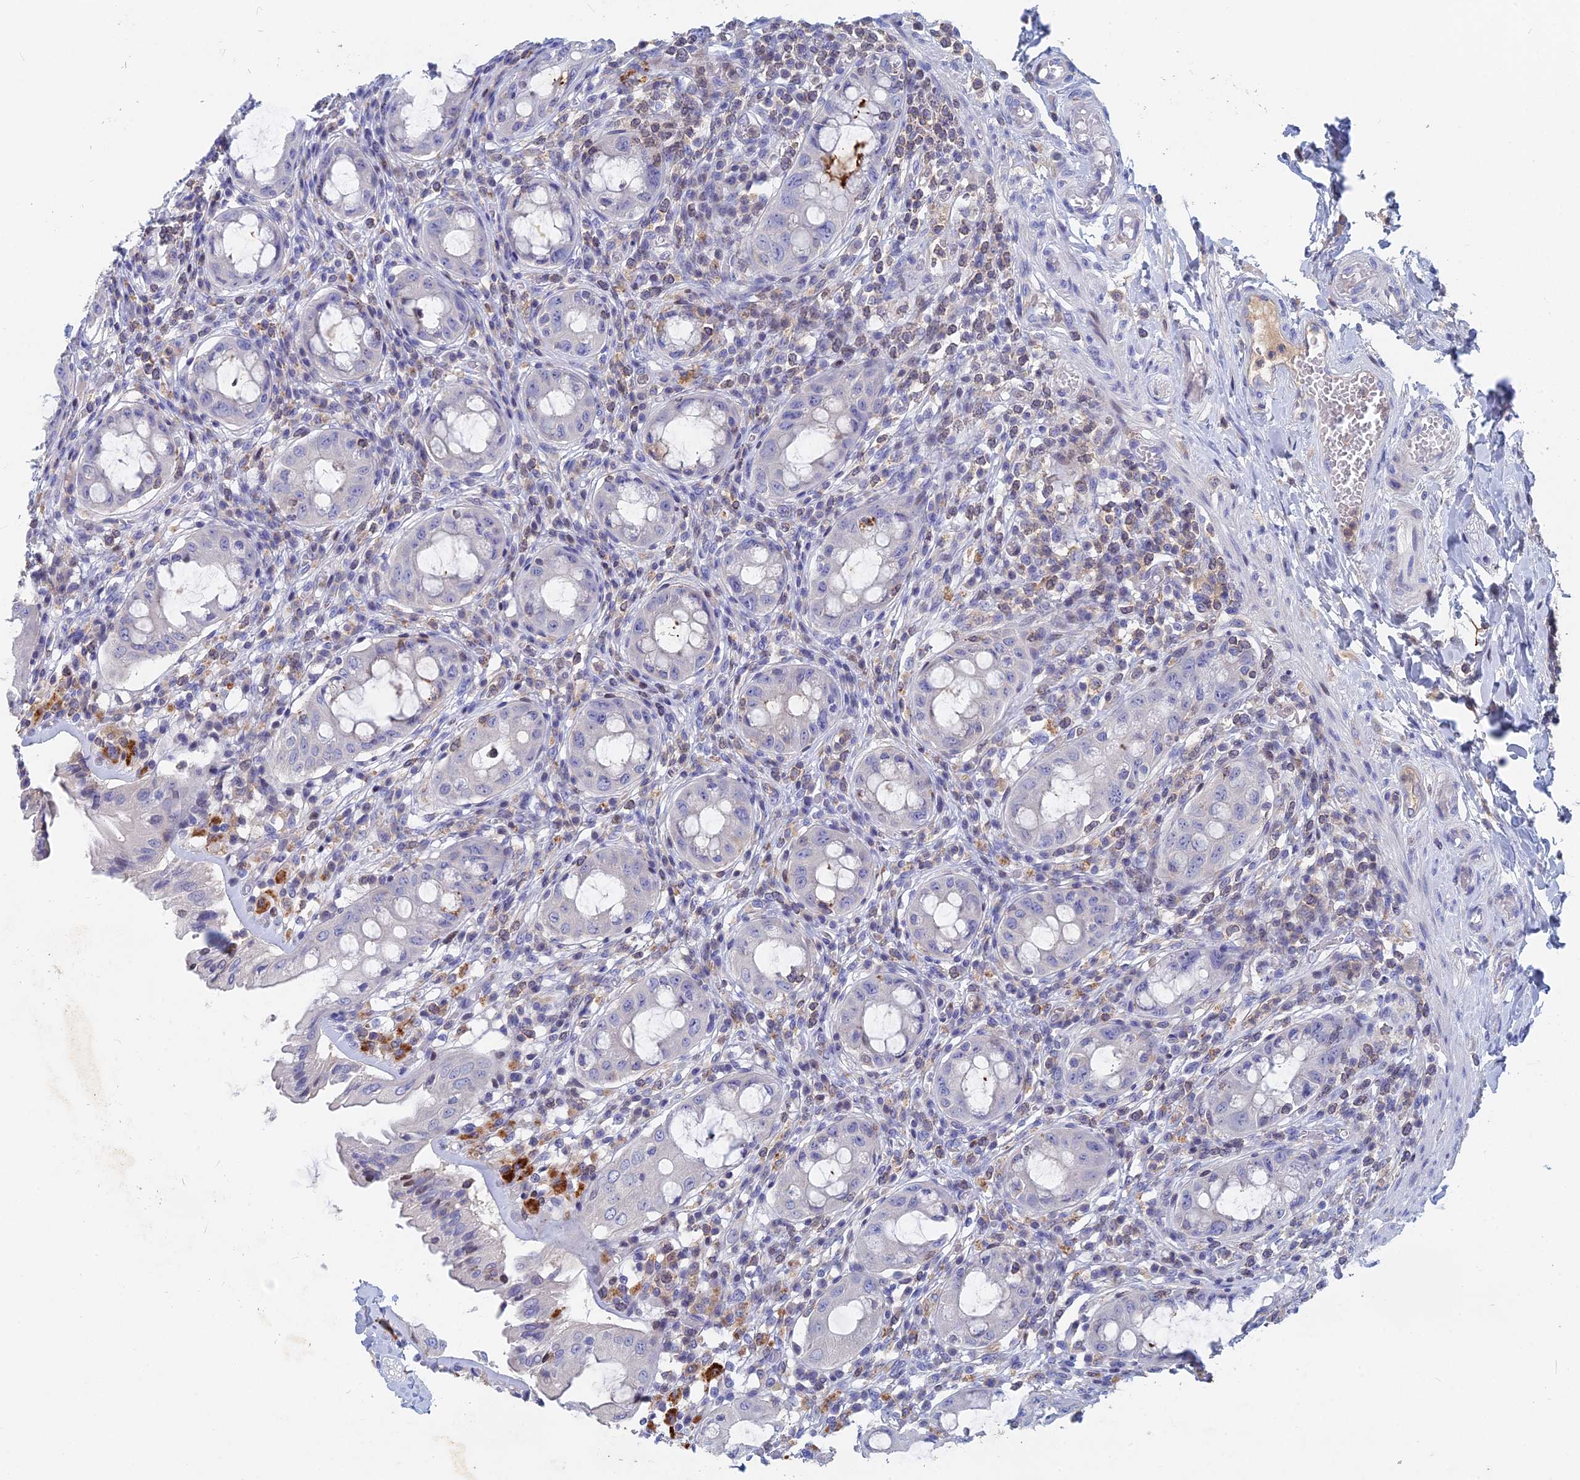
{"staining": {"intensity": "negative", "quantity": "none", "location": "none"}, "tissue": "rectum", "cell_type": "Glandular cells", "image_type": "normal", "snomed": [{"axis": "morphology", "description": "Normal tissue, NOS"}, {"axis": "topography", "description": "Rectum"}], "caption": "High power microscopy photomicrograph of an immunohistochemistry (IHC) photomicrograph of unremarkable rectum, revealing no significant expression in glandular cells.", "gene": "ACP7", "patient": {"sex": "female", "age": 57}}